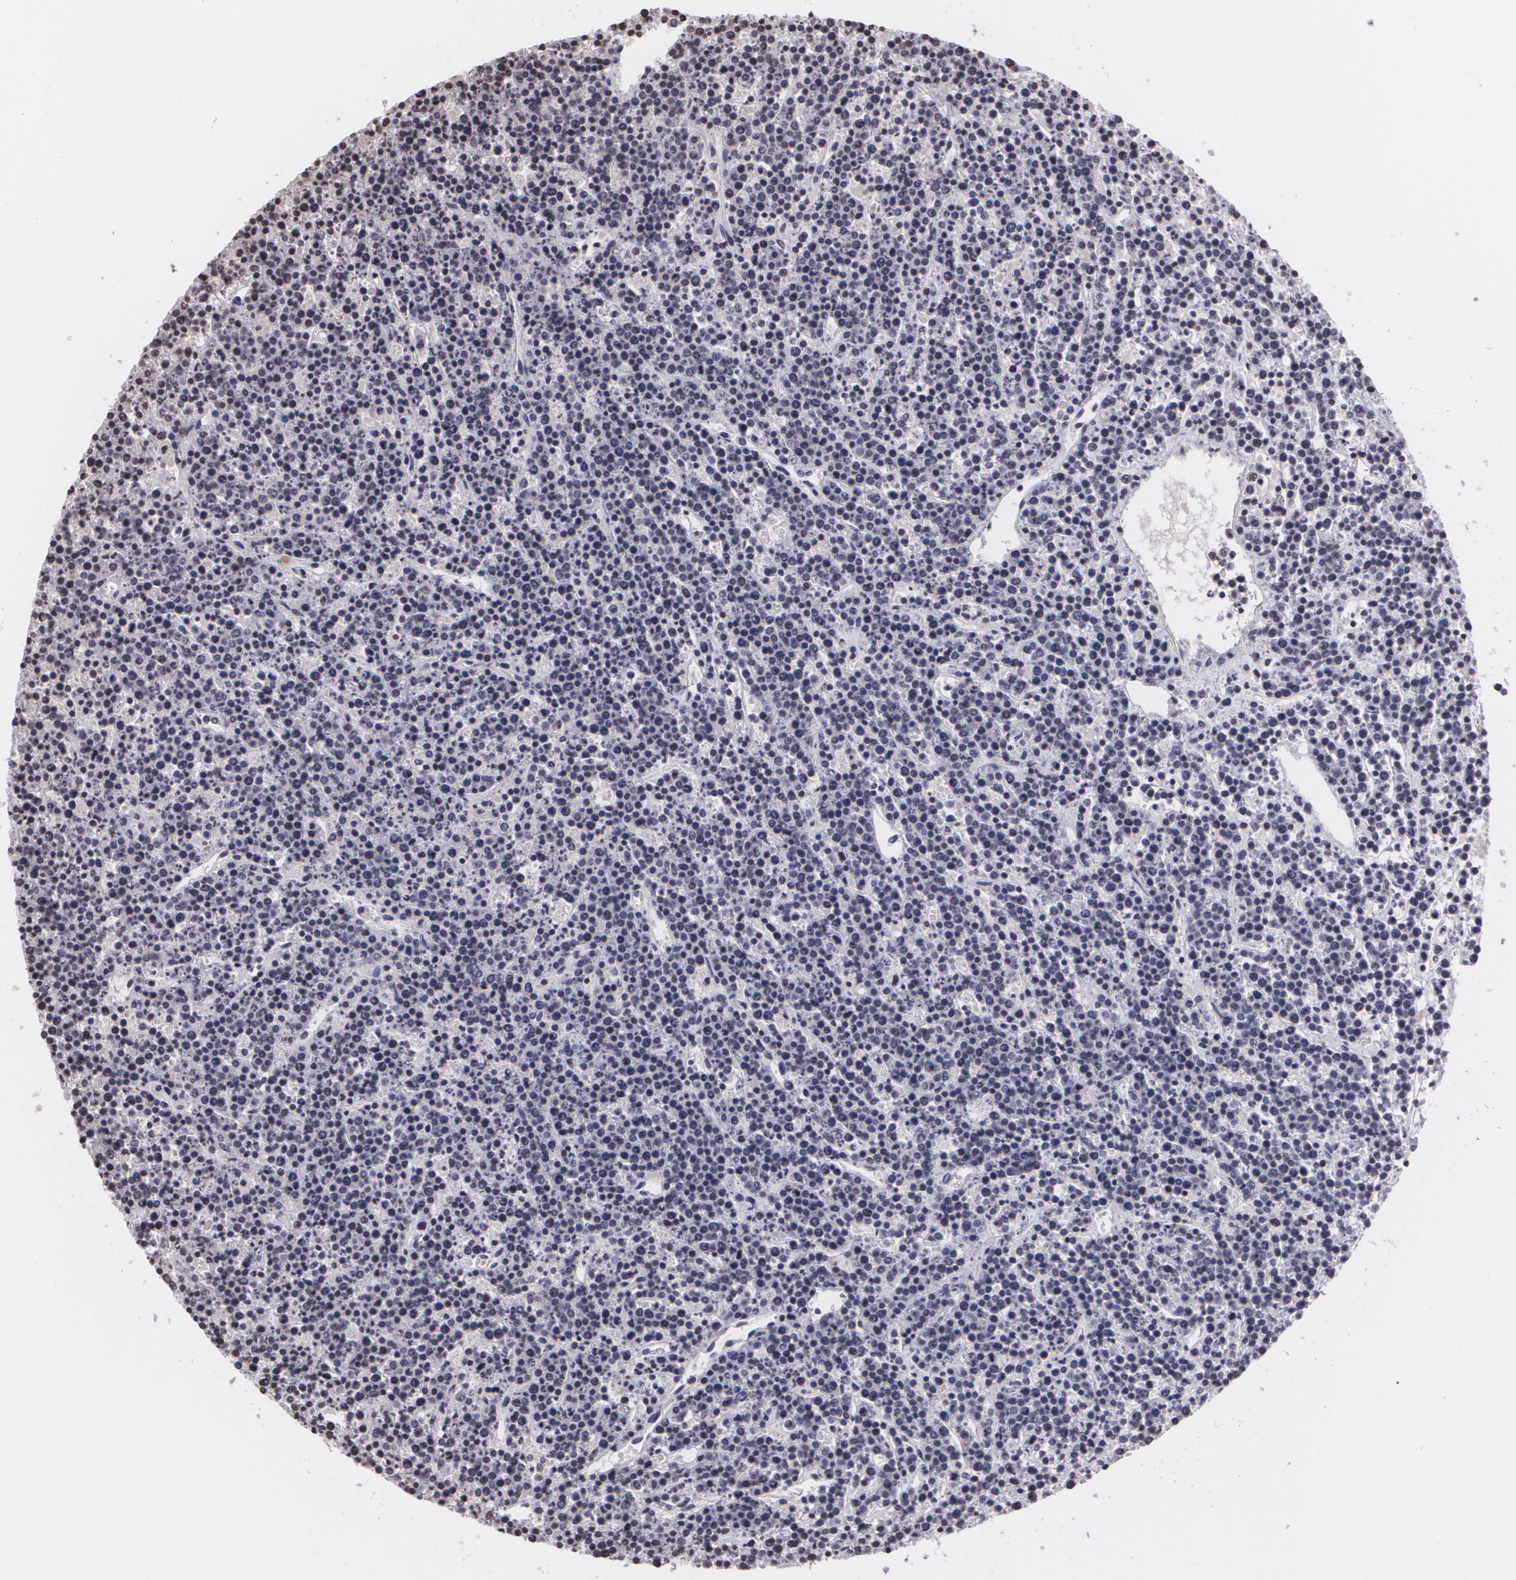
{"staining": {"intensity": "negative", "quantity": "none", "location": "none"}, "tissue": "lymphoma", "cell_type": "Tumor cells", "image_type": "cancer", "snomed": [{"axis": "morphology", "description": "Malignant lymphoma, non-Hodgkin's type, High grade"}, {"axis": "topography", "description": "Ovary"}], "caption": "Tumor cells are negative for brown protein staining in malignant lymphoma, non-Hodgkin's type (high-grade). (DAB immunohistochemistry with hematoxylin counter stain).", "gene": "MUC1", "patient": {"sex": "female", "age": 56}}